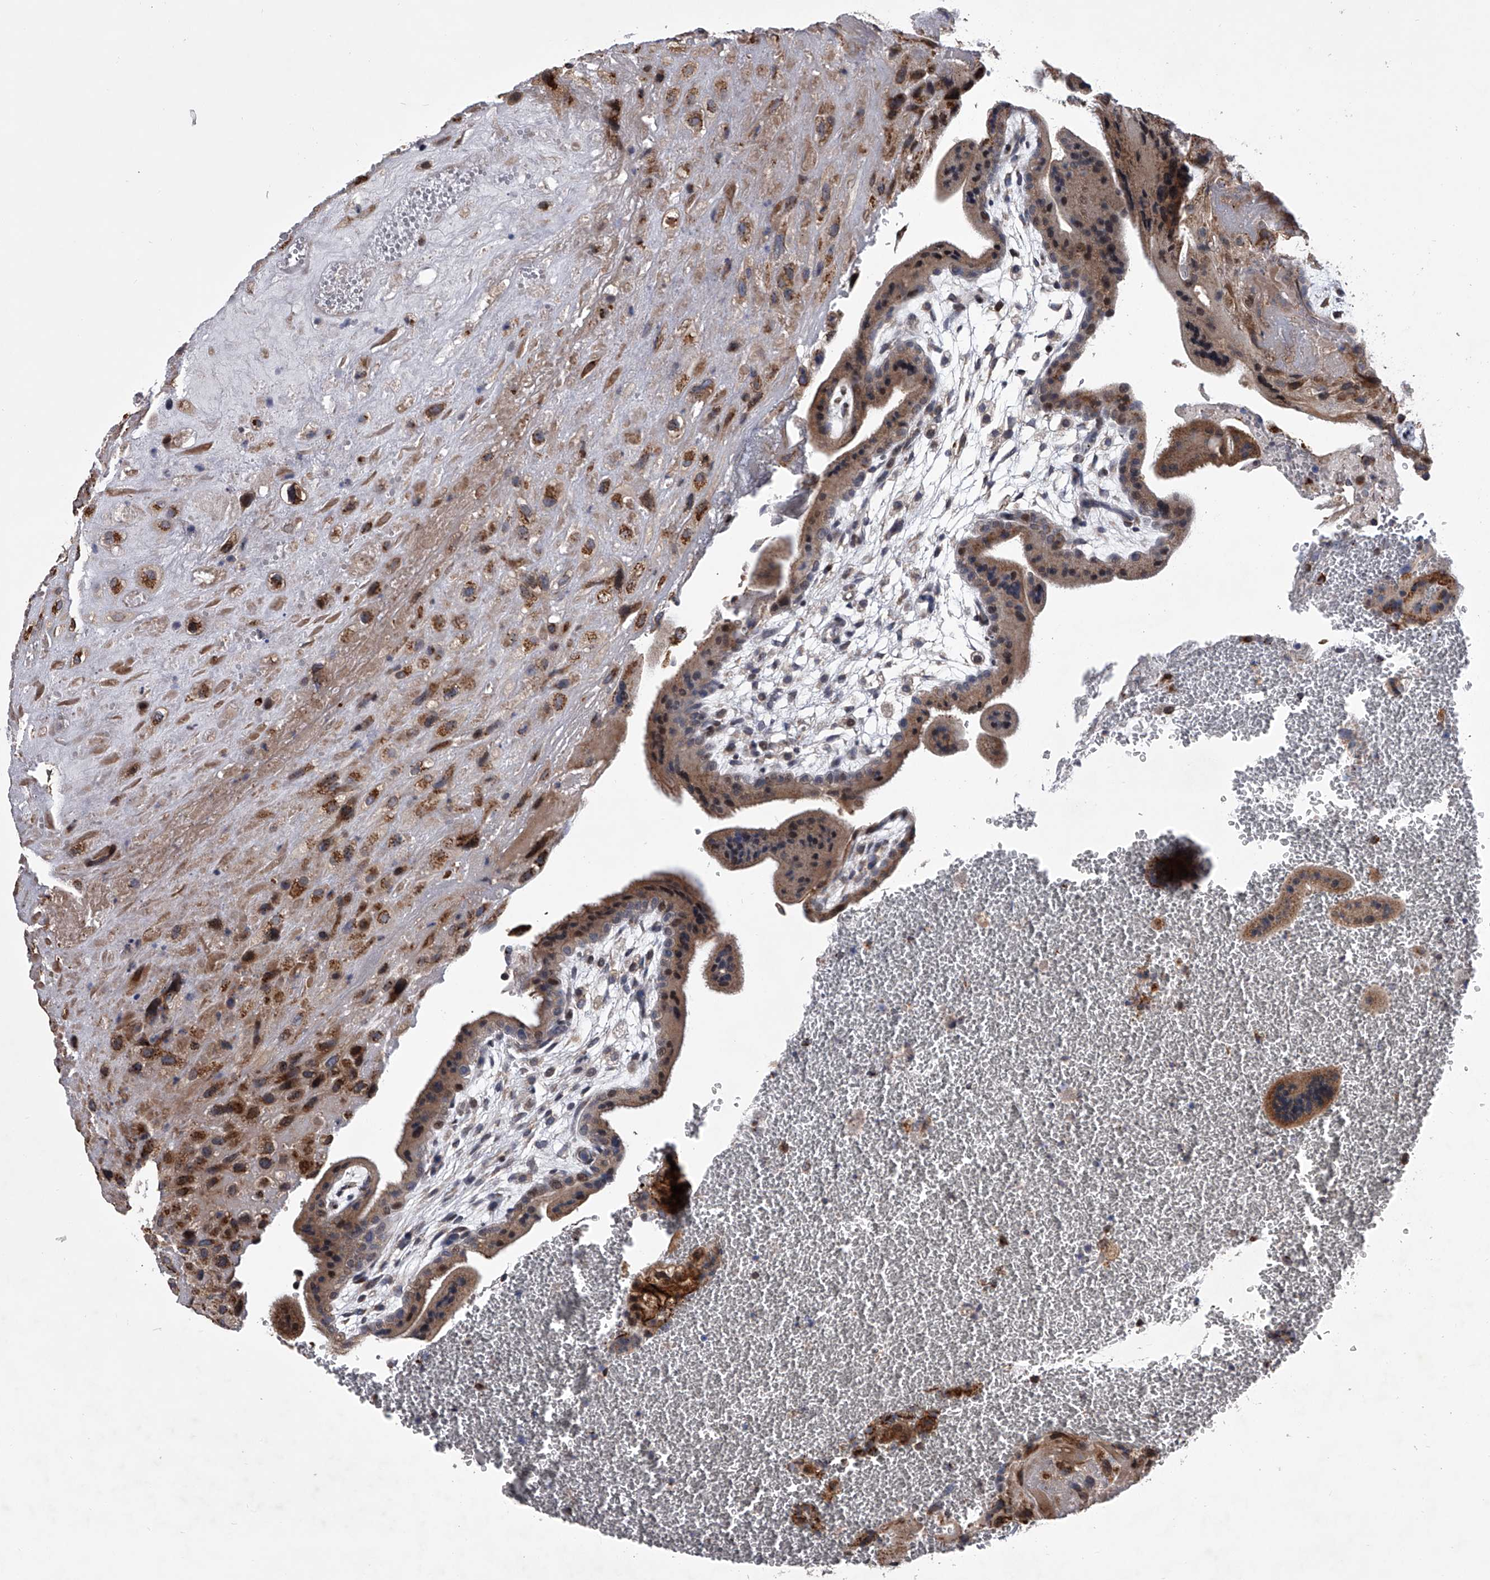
{"staining": {"intensity": "moderate", "quantity": ">75%", "location": "cytoplasmic/membranous"}, "tissue": "placenta", "cell_type": "Decidual cells", "image_type": "normal", "snomed": [{"axis": "morphology", "description": "Normal tissue, NOS"}, {"axis": "topography", "description": "Placenta"}], "caption": "A histopathology image showing moderate cytoplasmic/membranous positivity in about >75% of decidual cells in benign placenta, as visualized by brown immunohistochemical staining.", "gene": "TRIM8", "patient": {"sex": "female", "age": 35}}